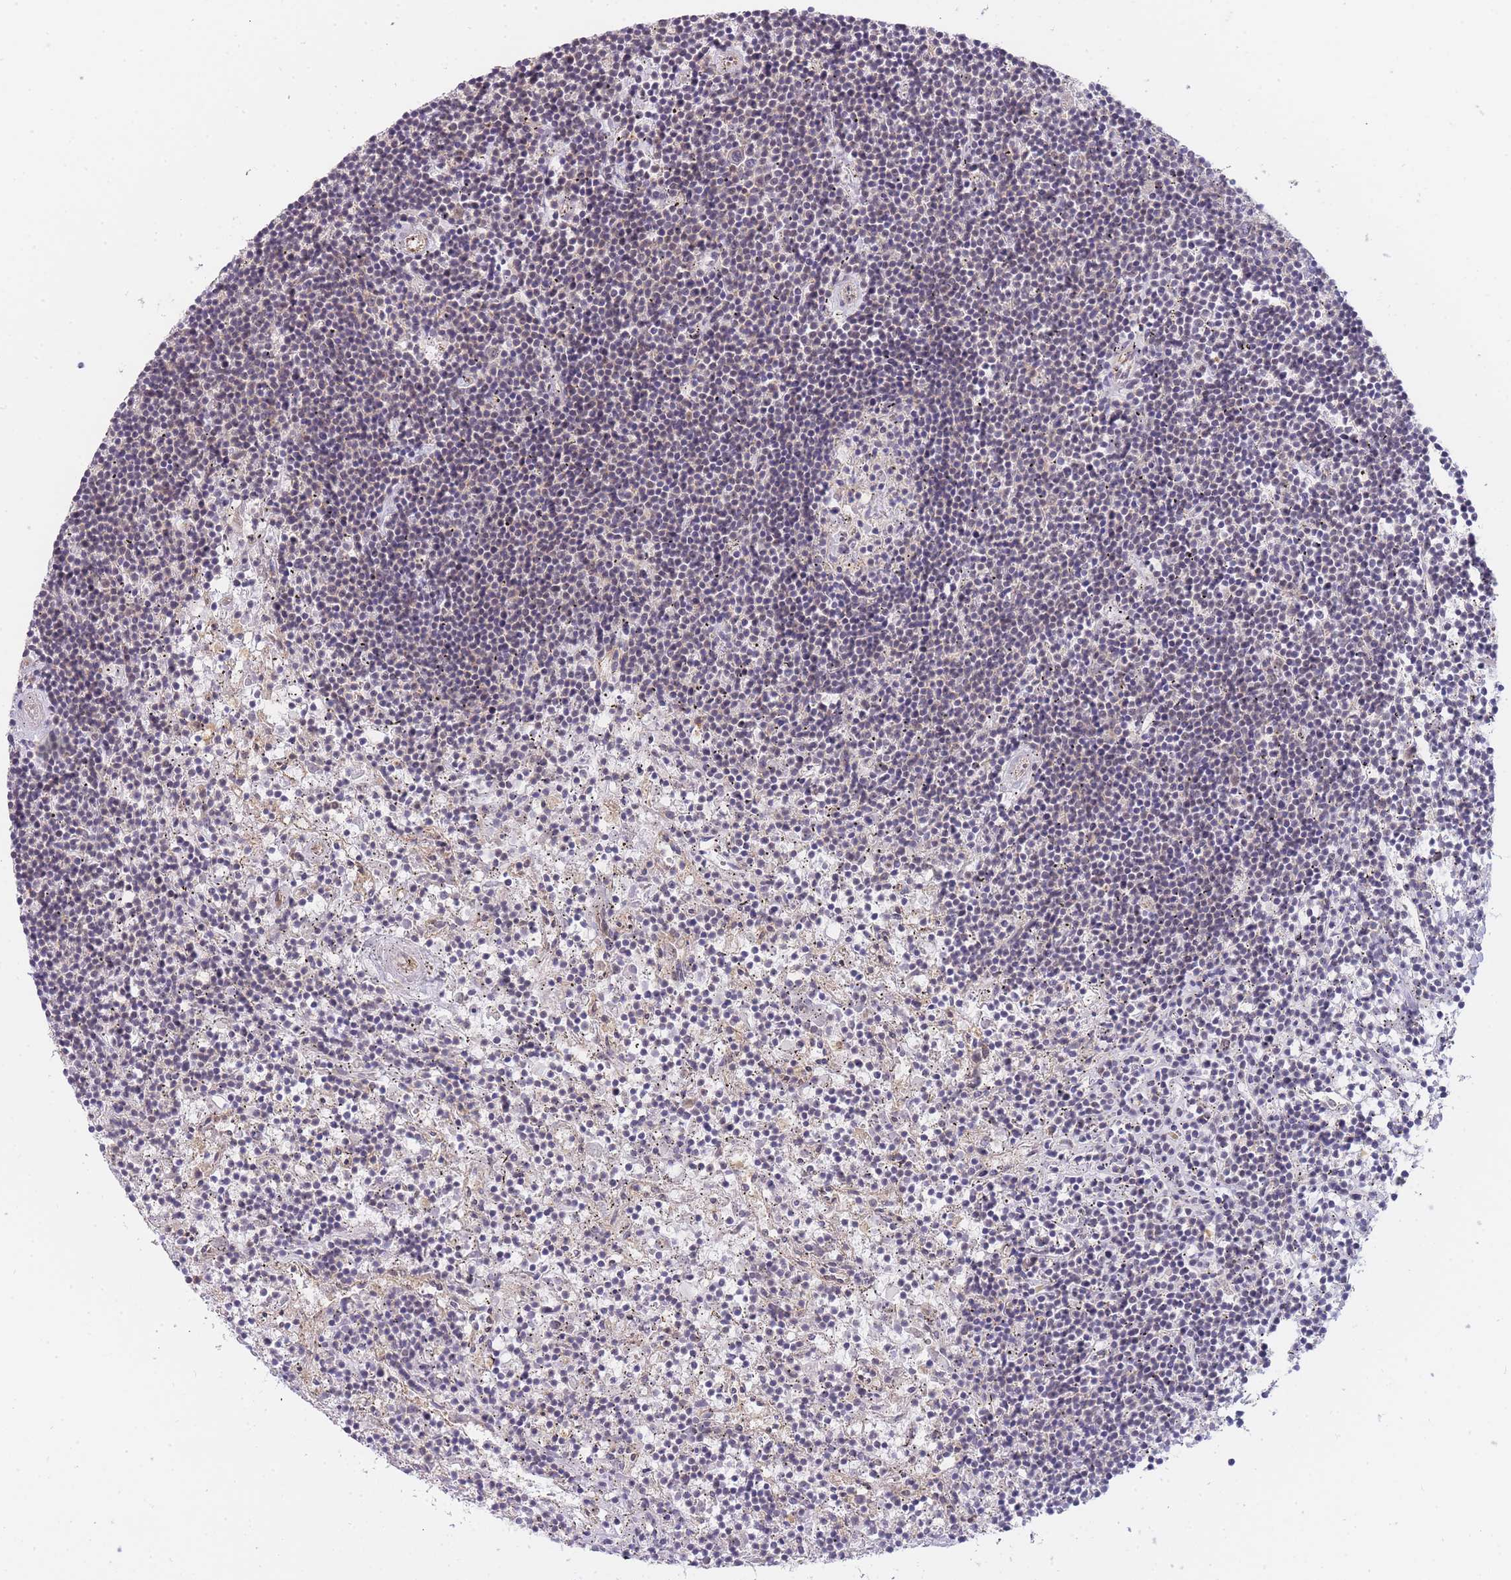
{"staining": {"intensity": "negative", "quantity": "none", "location": "none"}, "tissue": "lymphoma", "cell_type": "Tumor cells", "image_type": "cancer", "snomed": [{"axis": "morphology", "description": "Malignant lymphoma, non-Hodgkin's type, Low grade"}, {"axis": "topography", "description": "Spleen"}], "caption": "An IHC image of lymphoma is shown. There is no staining in tumor cells of lymphoma.", "gene": "SMC6", "patient": {"sex": "male", "age": 76}}